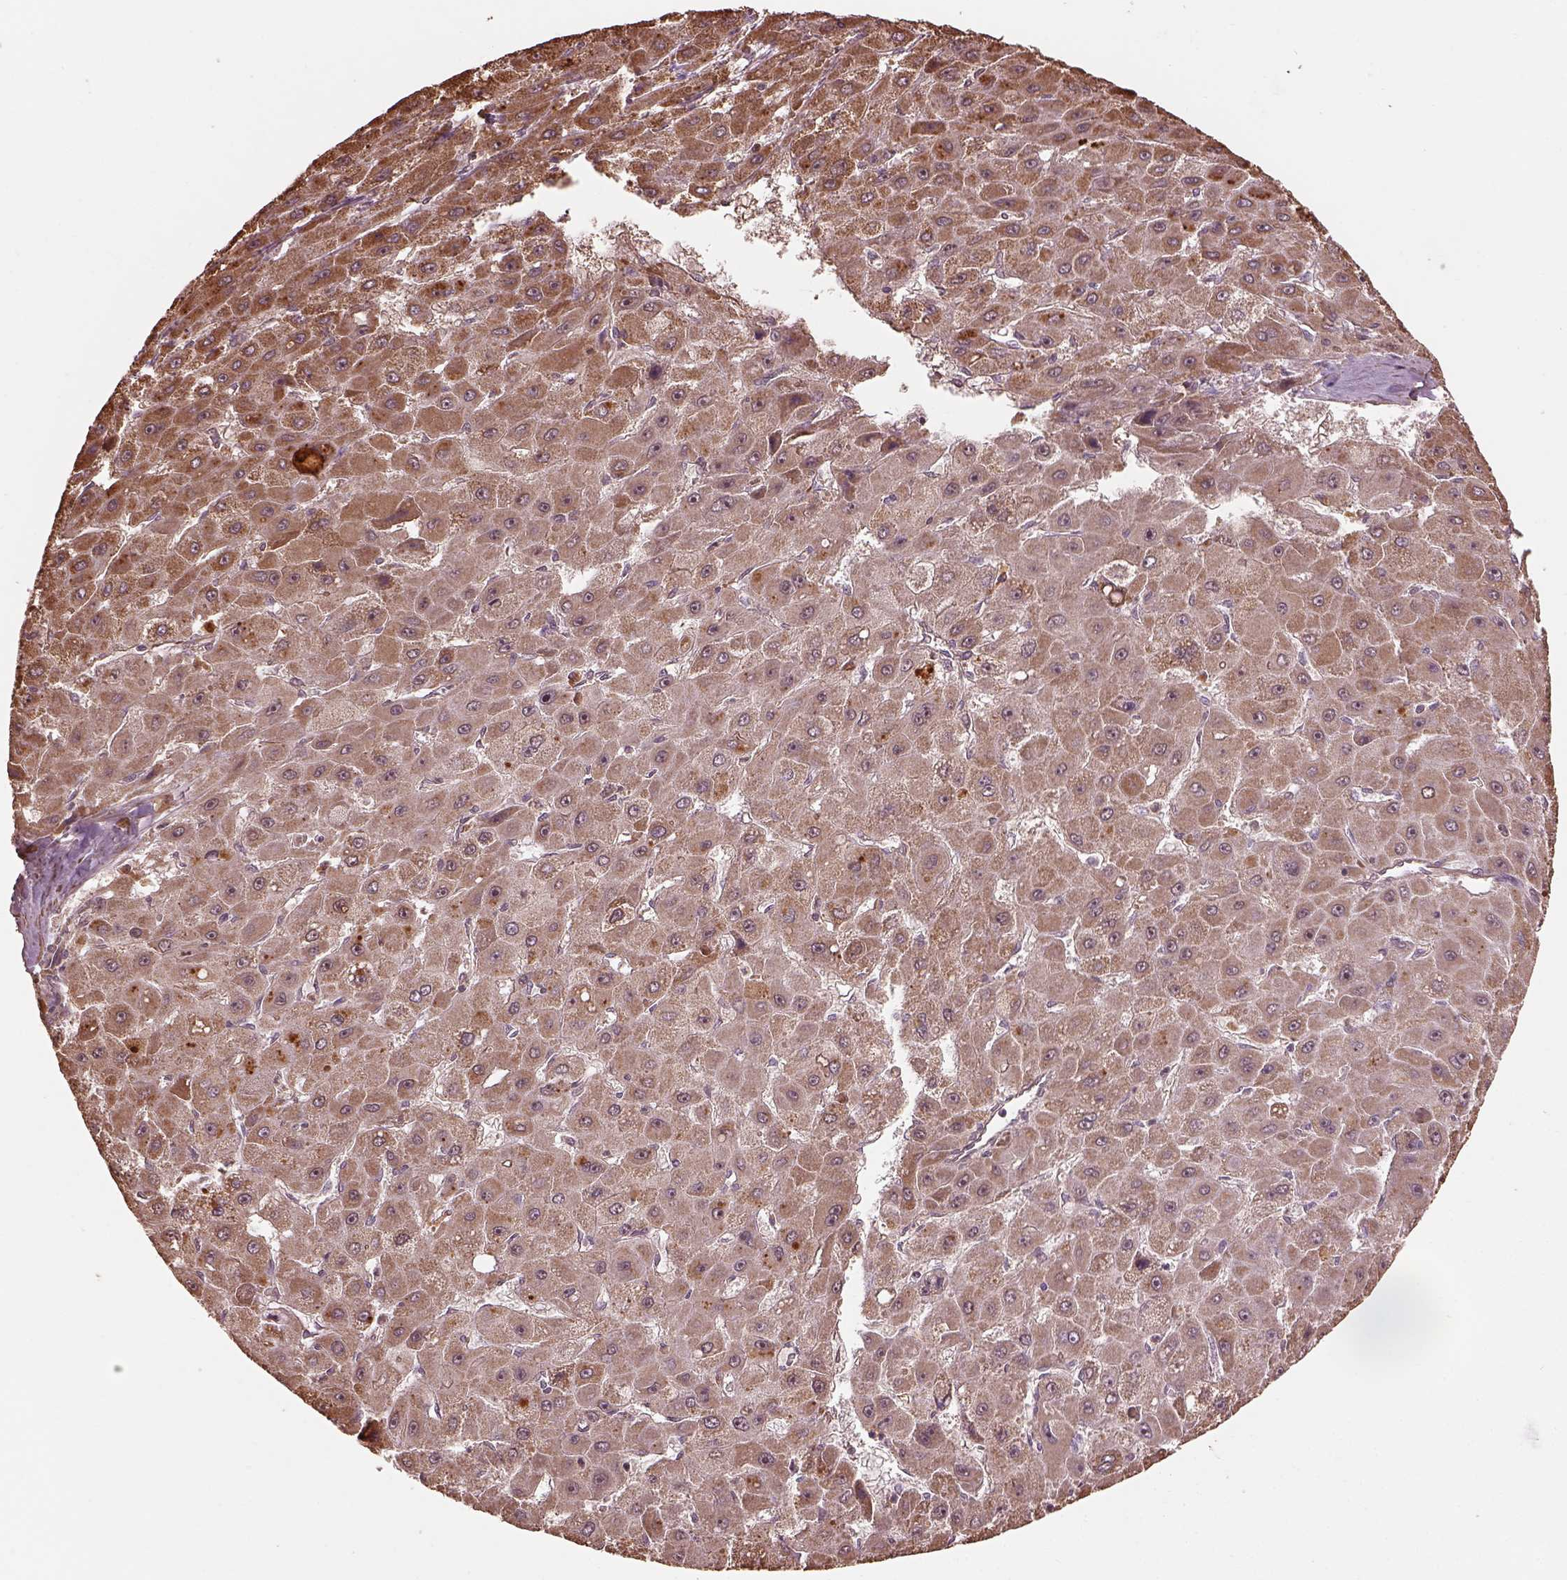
{"staining": {"intensity": "moderate", "quantity": ">75%", "location": "cytoplasmic/membranous"}, "tissue": "liver cancer", "cell_type": "Tumor cells", "image_type": "cancer", "snomed": [{"axis": "morphology", "description": "Carcinoma, Hepatocellular, NOS"}, {"axis": "topography", "description": "Liver"}], "caption": "Immunohistochemistry (IHC) (DAB (3,3'-diaminobenzidine)) staining of liver cancer shows moderate cytoplasmic/membranous protein positivity in approximately >75% of tumor cells.", "gene": "METTL4", "patient": {"sex": "female", "age": 25}}